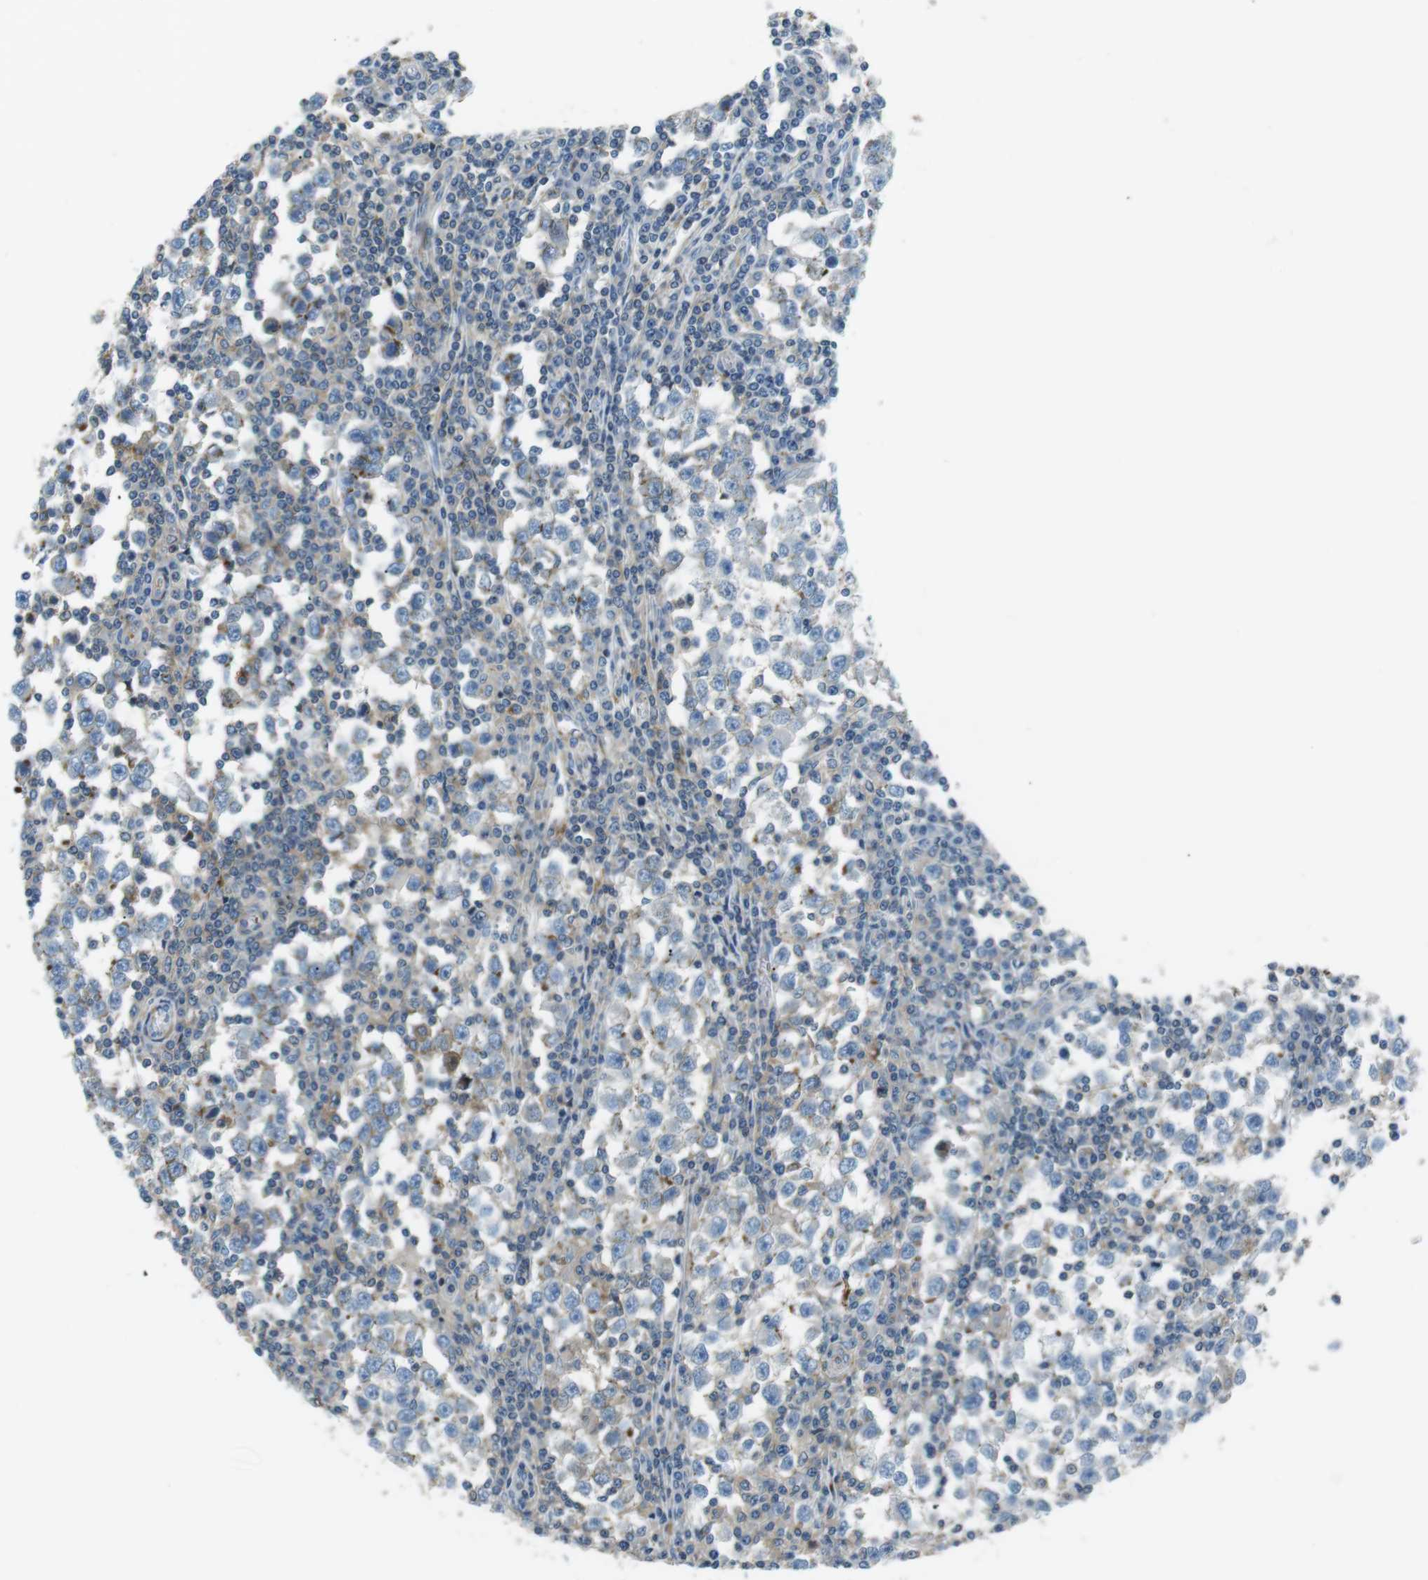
{"staining": {"intensity": "weak", "quantity": "<25%", "location": "cytoplasmic/membranous"}, "tissue": "testis cancer", "cell_type": "Tumor cells", "image_type": "cancer", "snomed": [{"axis": "morphology", "description": "Seminoma, NOS"}, {"axis": "topography", "description": "Testis"}], "caption": "Seminoma (testis) was stained to show a protein in brown. There is no significant positivity in tumor cells. The staining was performed using DAB to visualize the protein expression in brown, while the nuclei were stained in blue with hematoxylin (Magnification: 20x).", "gene": "ARVCF", "patient": {"sex": "male", "age": 65}}